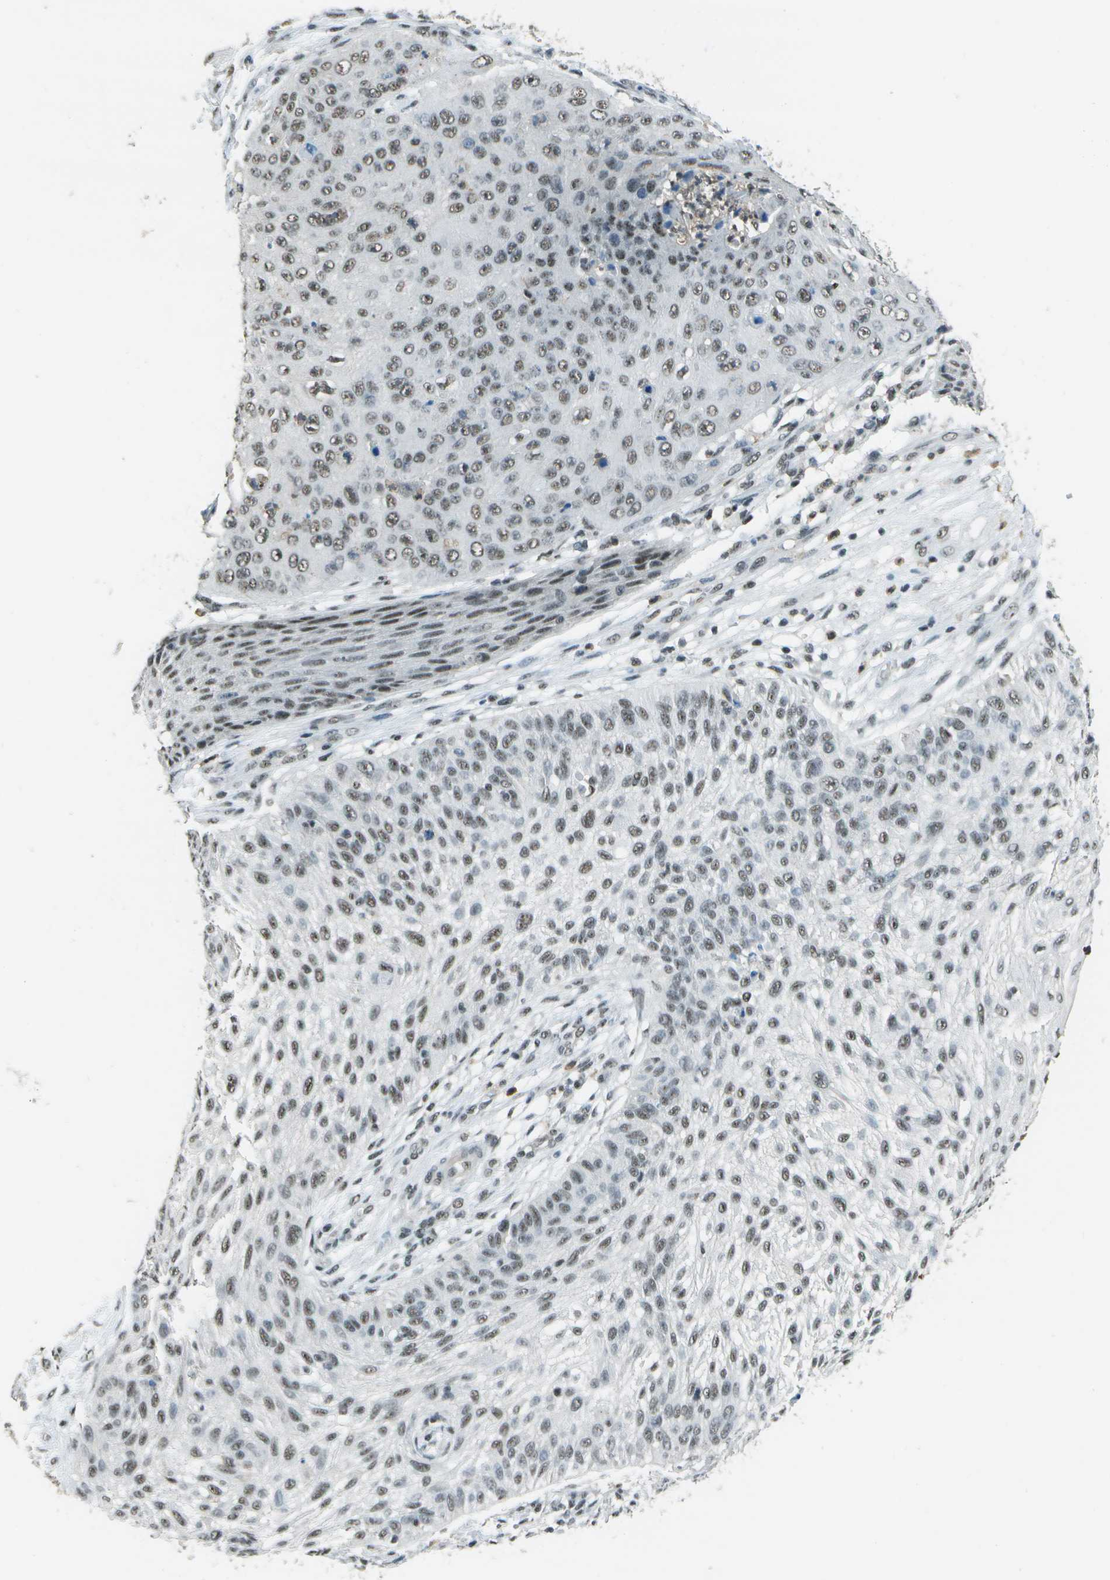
{"staining": {"intensity": "moderate", "quantity": ">75%", "location": "nuclear"}, "tissue": "skin cancer", "cell_type": "Tumor cells", "image_type": "cancer", "snomed": [{"axis": "morphology", "description": "Squamous cell carcinoma, NOS"}, {"axis": "topography", "description": "Skin"}], "caption": "Protein staining displays moderate nuclear staining in about >75% of tumor cells in skin cancer (squamous cell carcinoma). (Brightfield microscopy of DAB IHC at high magnification).", "gene": "DEPDC1", "patient": {"sex": "female", "age": 80}}